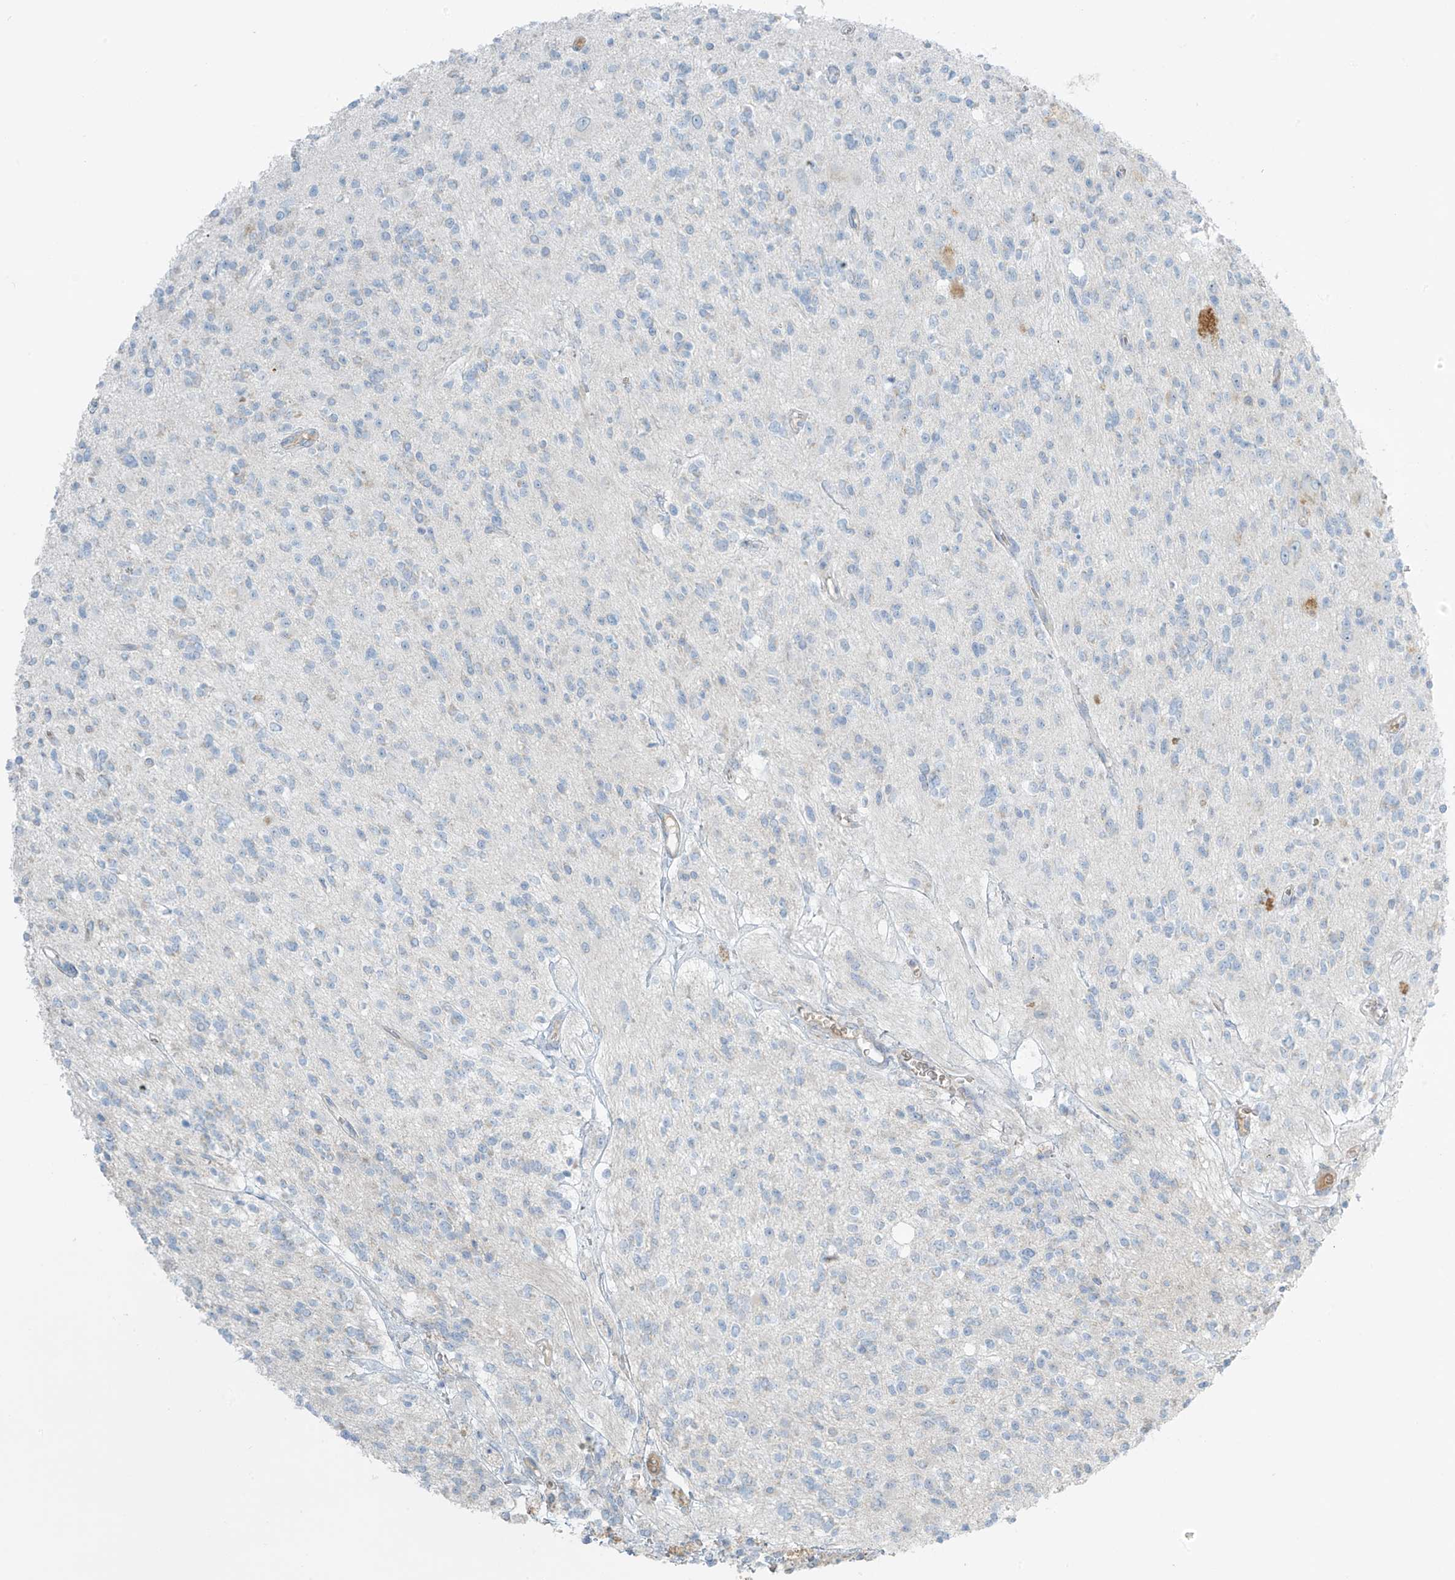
{"staining": {"intensity": "negative", "quantity": "none", "location": "none"}, "tissue": "glioma", "cell_type": "Tumor cells", "image_type": "cancer", "snomed": [{"axis": "morphology", "description": "Glioma, malignant, High grade"}, {"axis": "topography", "description": "Brain"}], "caption": "Tumor cells show no significant staining in glioma.", "gene": "FAM131C", "patient": {"sex": "male", "age": 34}}